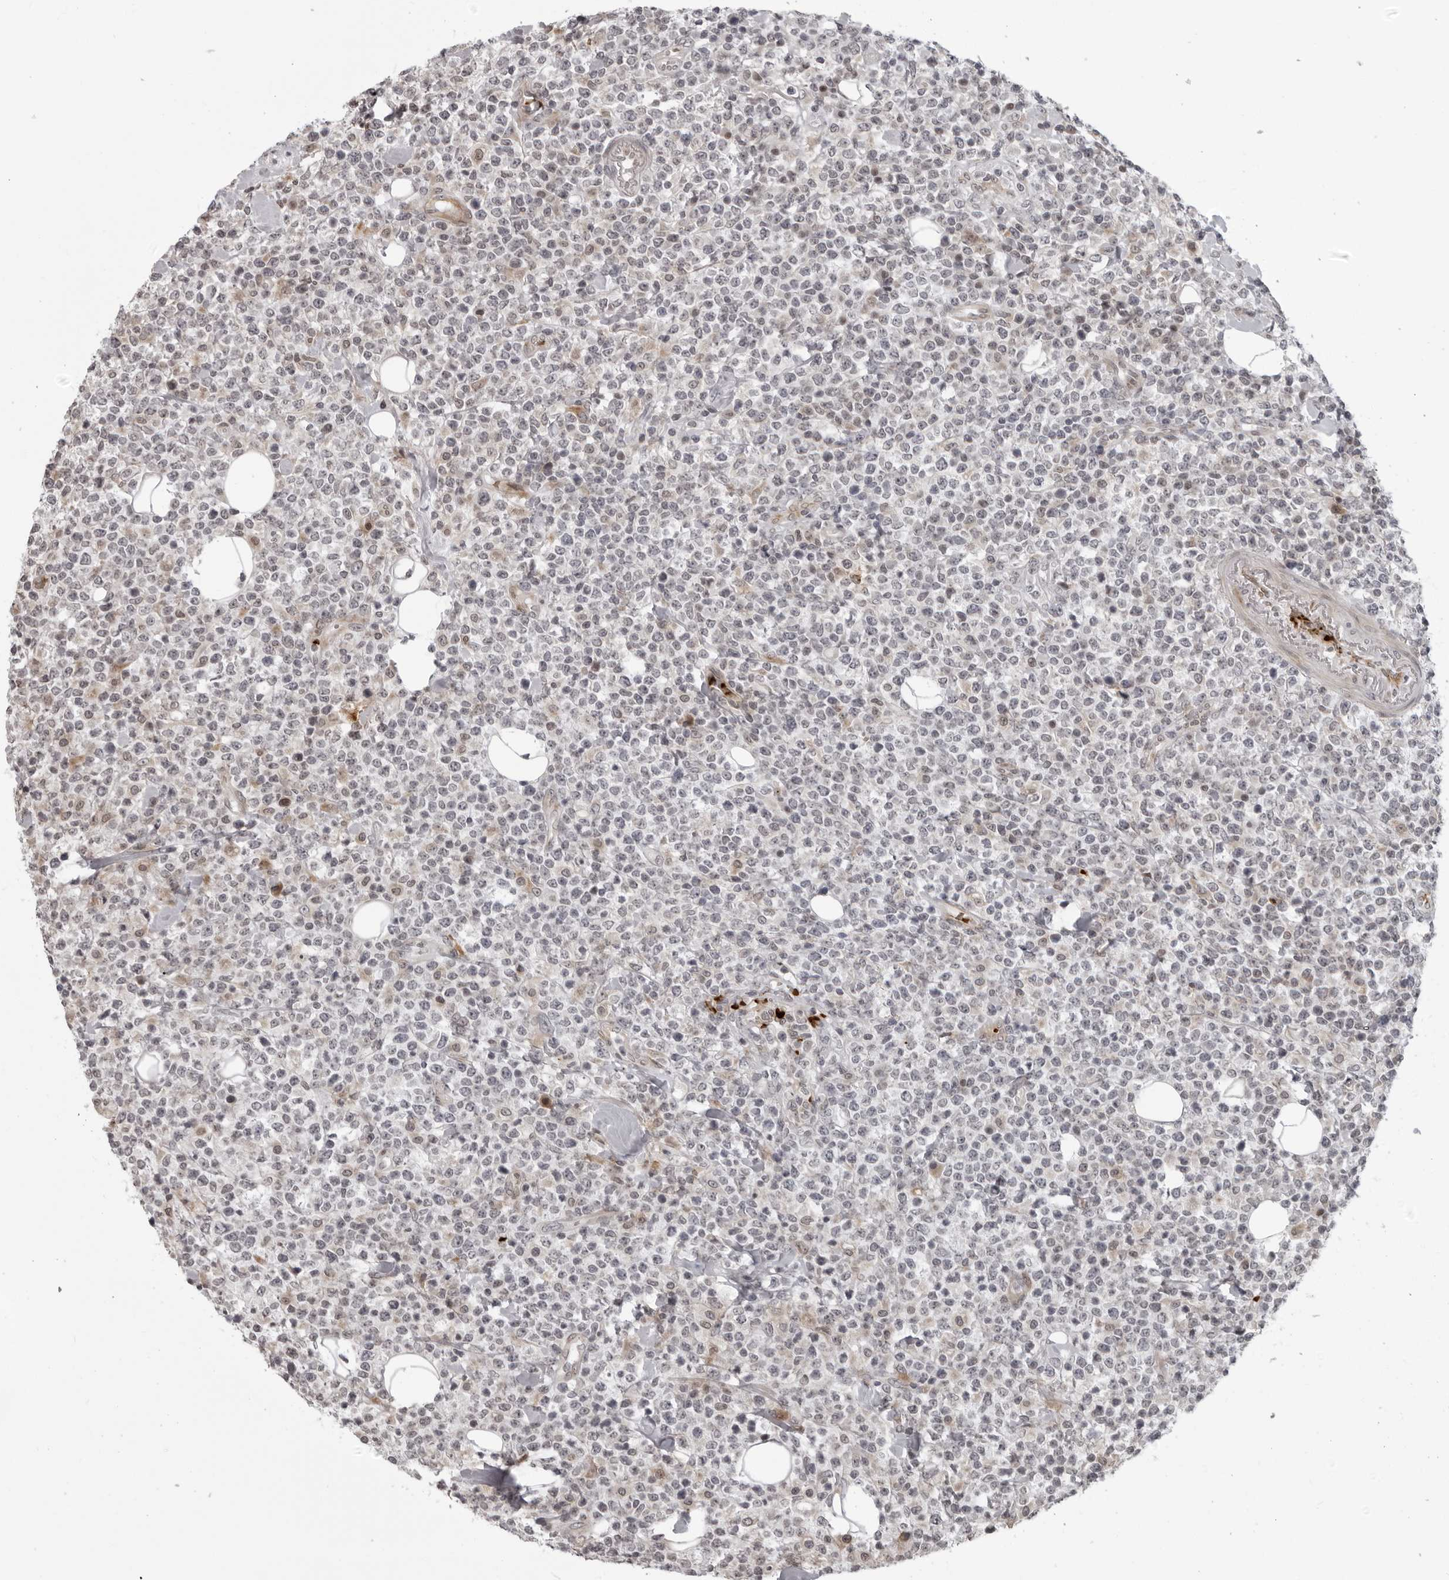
{"staining": {"intensity": "negative", "quantity": "none", "location": "none"}, "tissue": "lymphoma", "cell_type": "Tumor cells", "image_type": "cancer", "snomed": [{"axis": "morphology", "description": "Malignant lymphoma, non-Hodgkin's type, High grade"}, {"axis": "topography", "description": "Colon"}], "caption": "Malignant lymphoma, non-Hodgkin's type (high-grade) stained for a protein using immunohistochemistry demonstrates no positivity tumor cells.", "gene": "THOP1", "patient": {"sex": "female", "age": 53}}